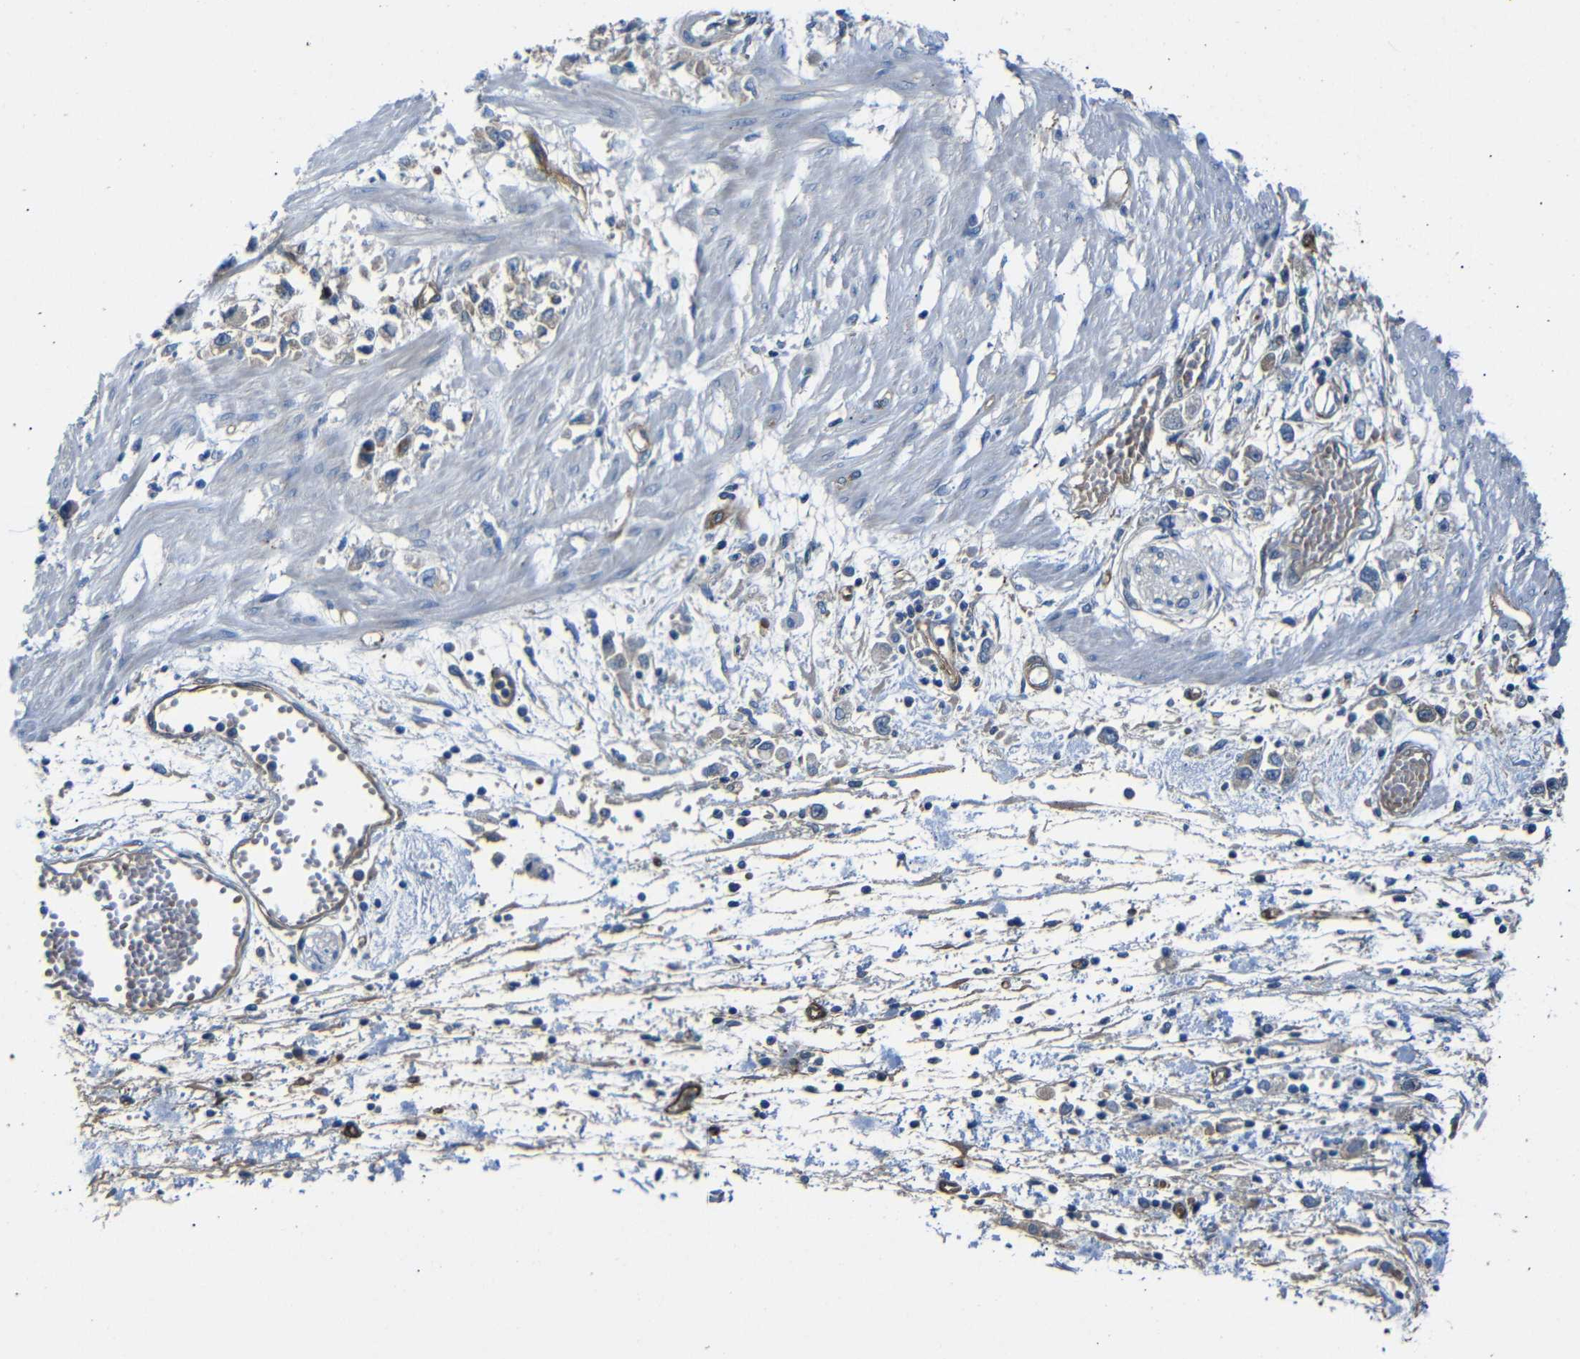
{"staining": {"intensity": "weak", "quantity": "<25%", "location": "cytoplasmic/membranous"}, "tissue": "stomach cancer", "cell_type": "Tumor cells", "image_type": "cancer", "snomed": [{"axis": "morphology", "description": "Adenocarcinoma, NOS"}, {"axis": "topography", "description": "Stomach"}], "caption": "Tumor cells are negative for brown protein staining in stomach cancer.", "gene": "MYO1B", "patient": {"sex": "female", "age": 59}}